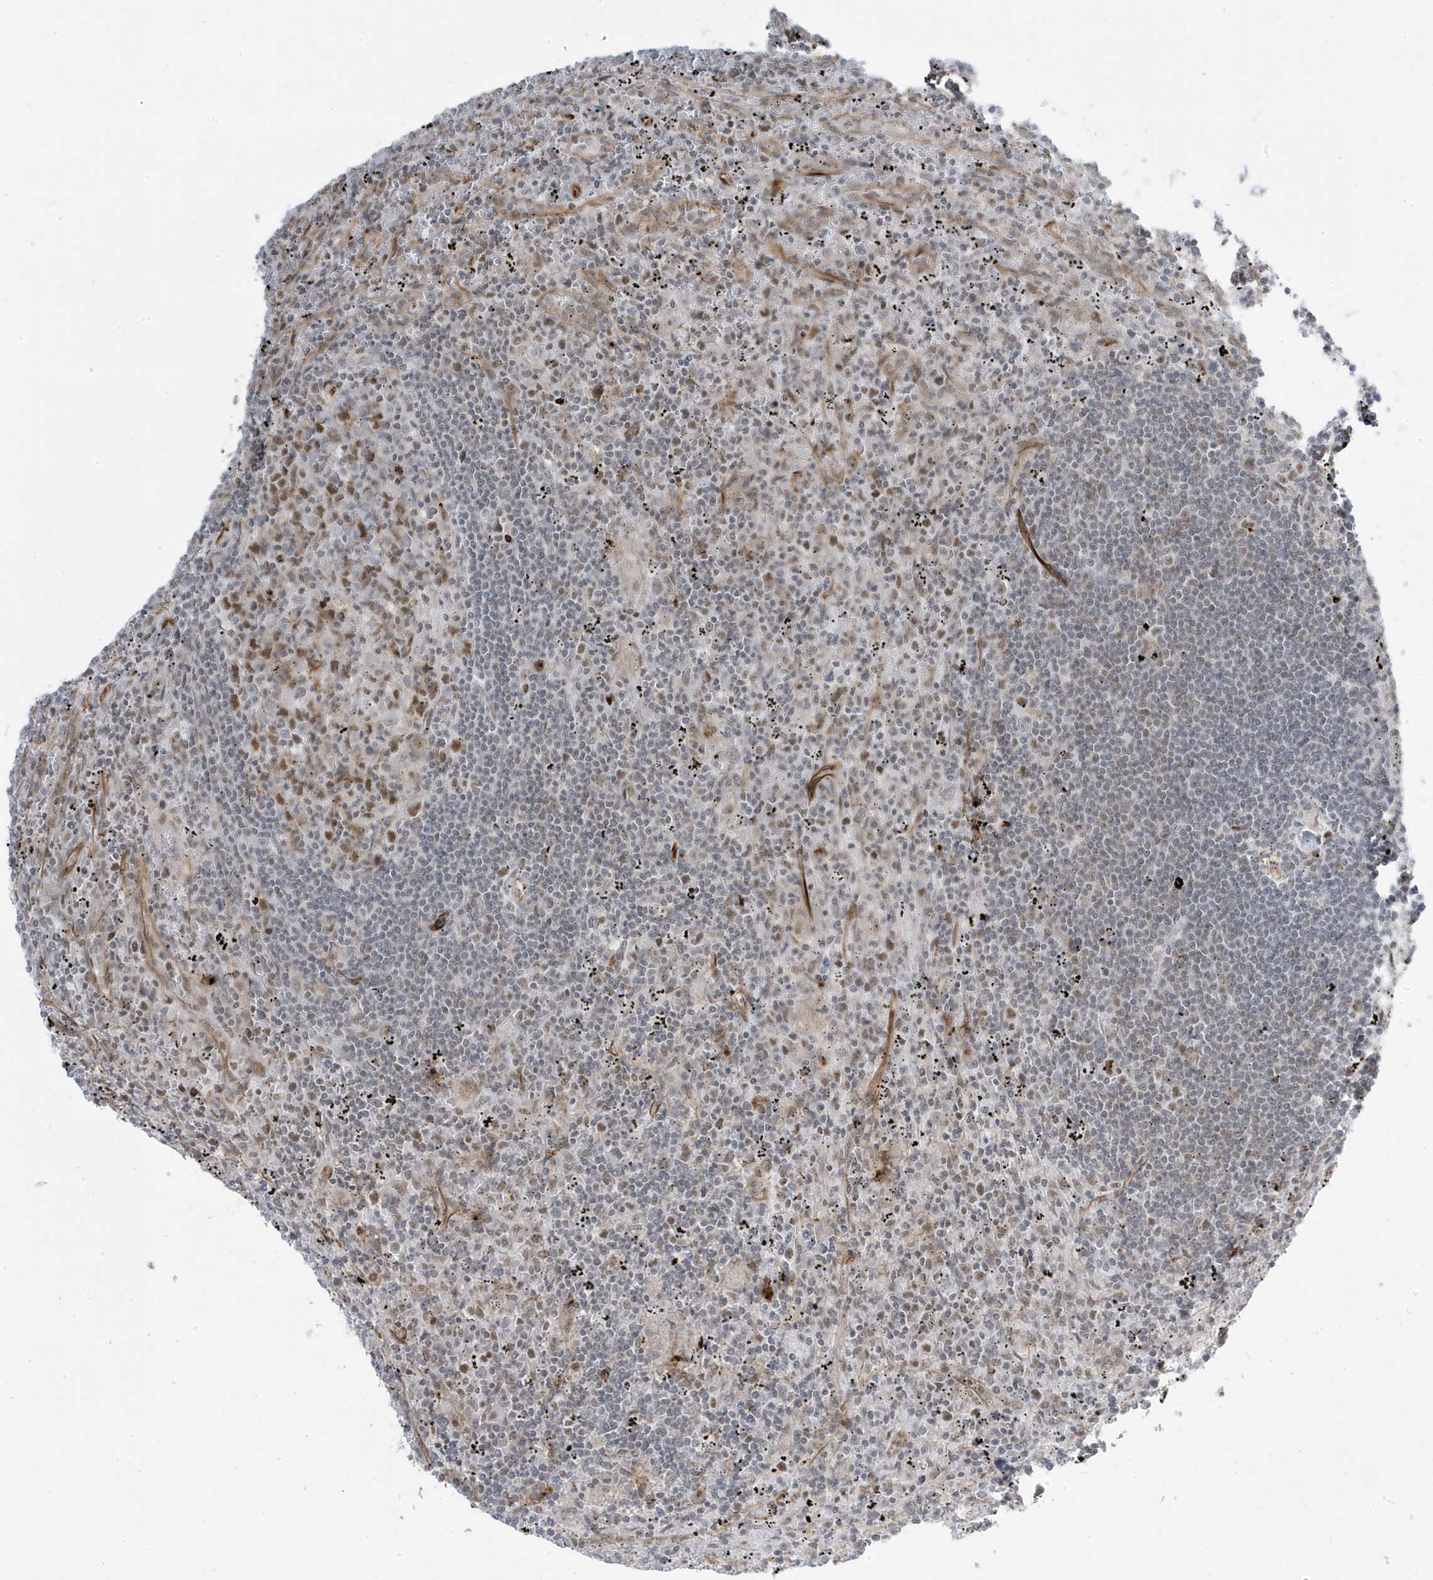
{"staining": {"intensity": "weak", "quantity": "<25%", "location": "cytoplasmic/membranous"}, "tissue": "lymphoma", "cell_type": "Tumor cells", "image_type": "cancer", "snomed": [{"axis": "morphology", "description": "Malignant lymphoma, non-Hodgkin's type, Low grade"}, {"axis": "topography", "description": "Spleen"}], "caption": "DAB (3,3'-diaminobenzidine) immunohistochemical staining of lymphoma exhibits no significant expression in tumor cells. (Stains: DAB immunohistochemistry with hematoxylin counter stain, Microscopy: brightfield microscopy at high magnification).", "gene": "ADAMTSL3", "patient": {"sex": "male", "age": 76}}